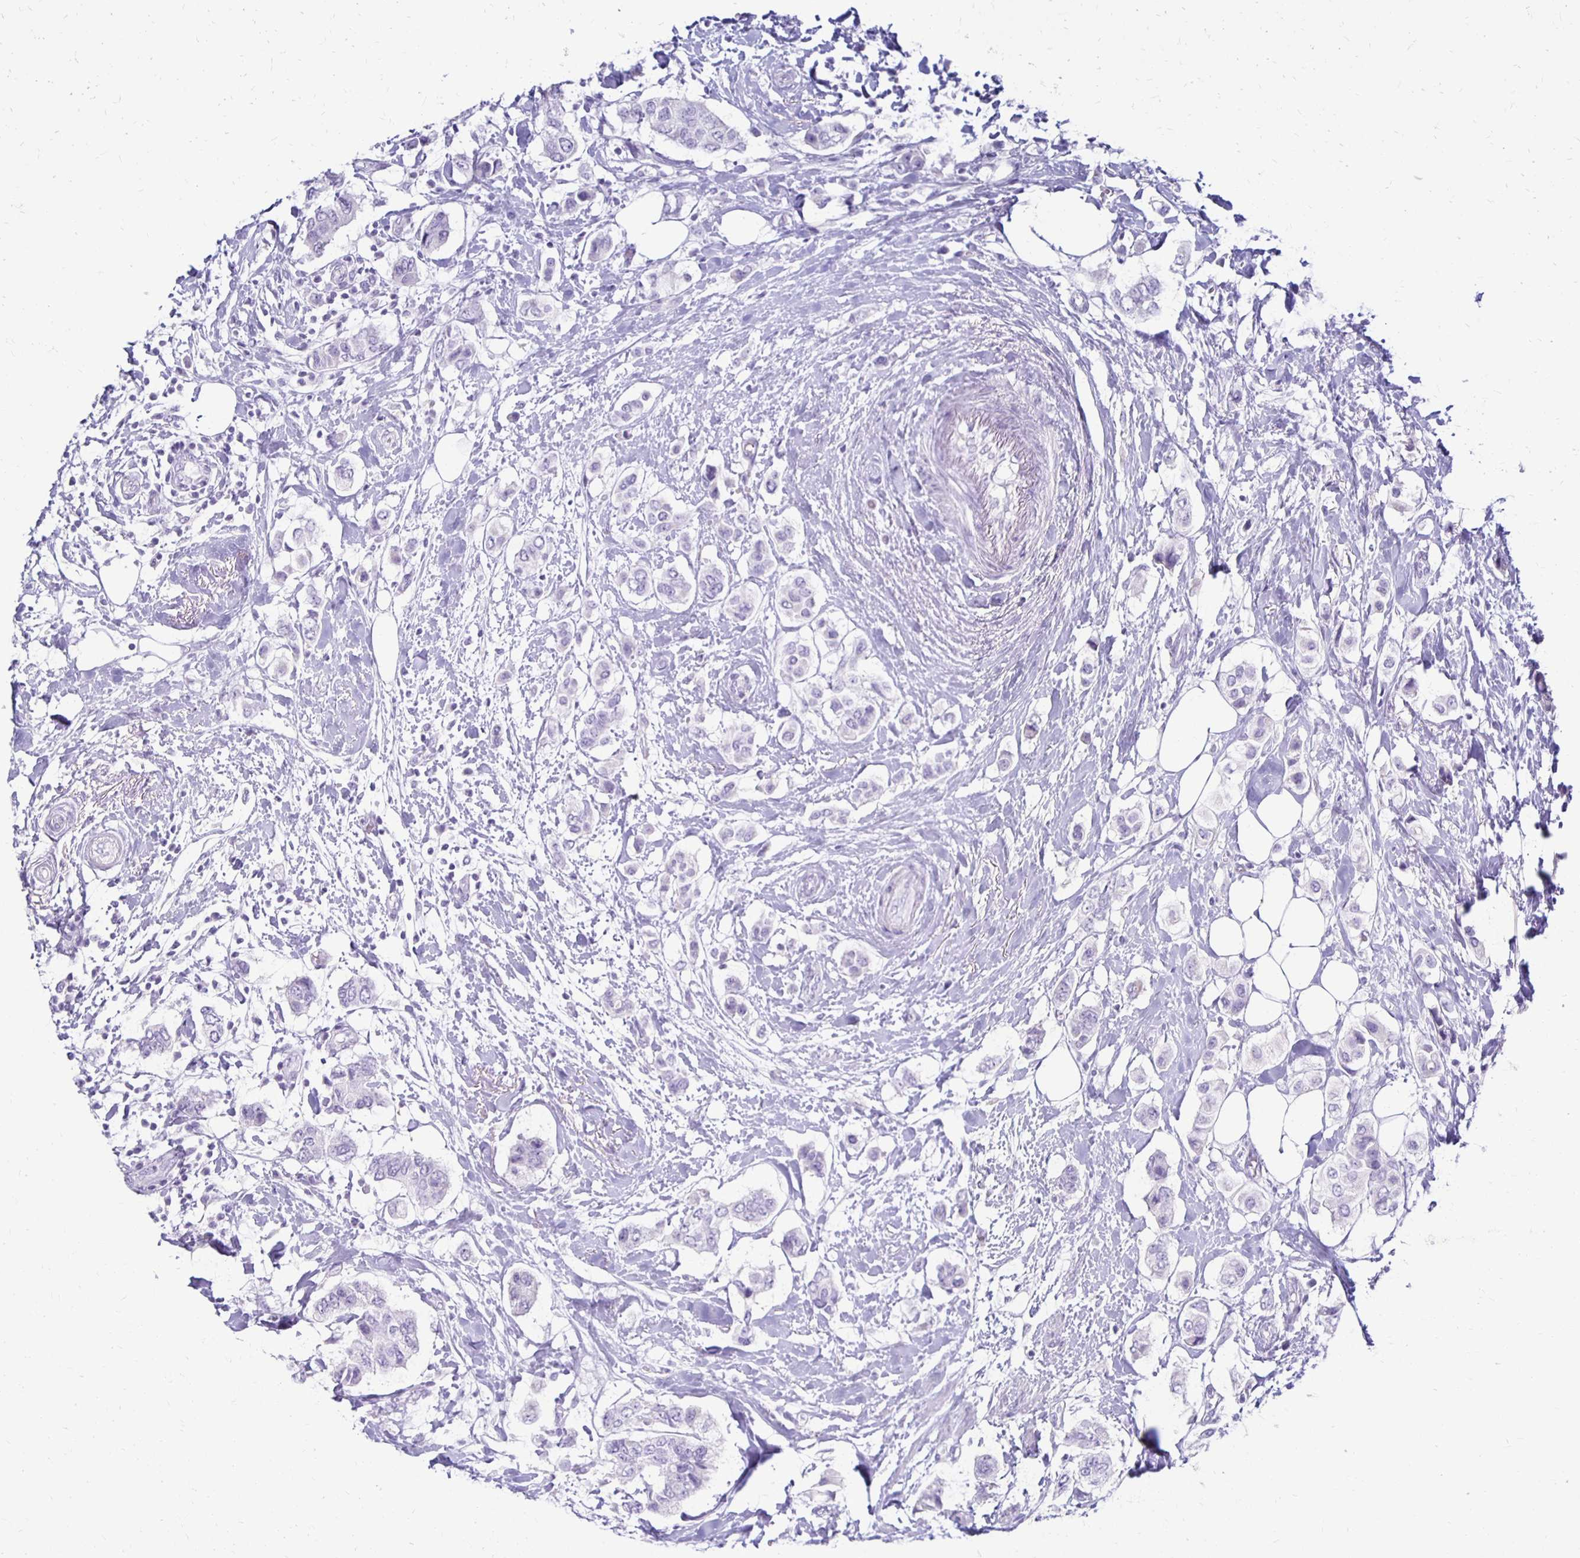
{"staining": {"intensity": "negative", "quantity": "none", "location": "none"}, "tissue": "breast cancer", "cell_type": "Tumor cells", "image_type": "cancer", "snomed": [{"axis": "morphology", "description": "Lobular carcinoma"}, {"axis": "topography", "description": "Breast"}], "caption": "A high-resolution image shows immunohistochemistry staining of breast lobular carcinoma, which demonstrates no significant positivity in tumor cells.", "gene": "RYR1", "patient": {"sex": "female", "age": 51}}